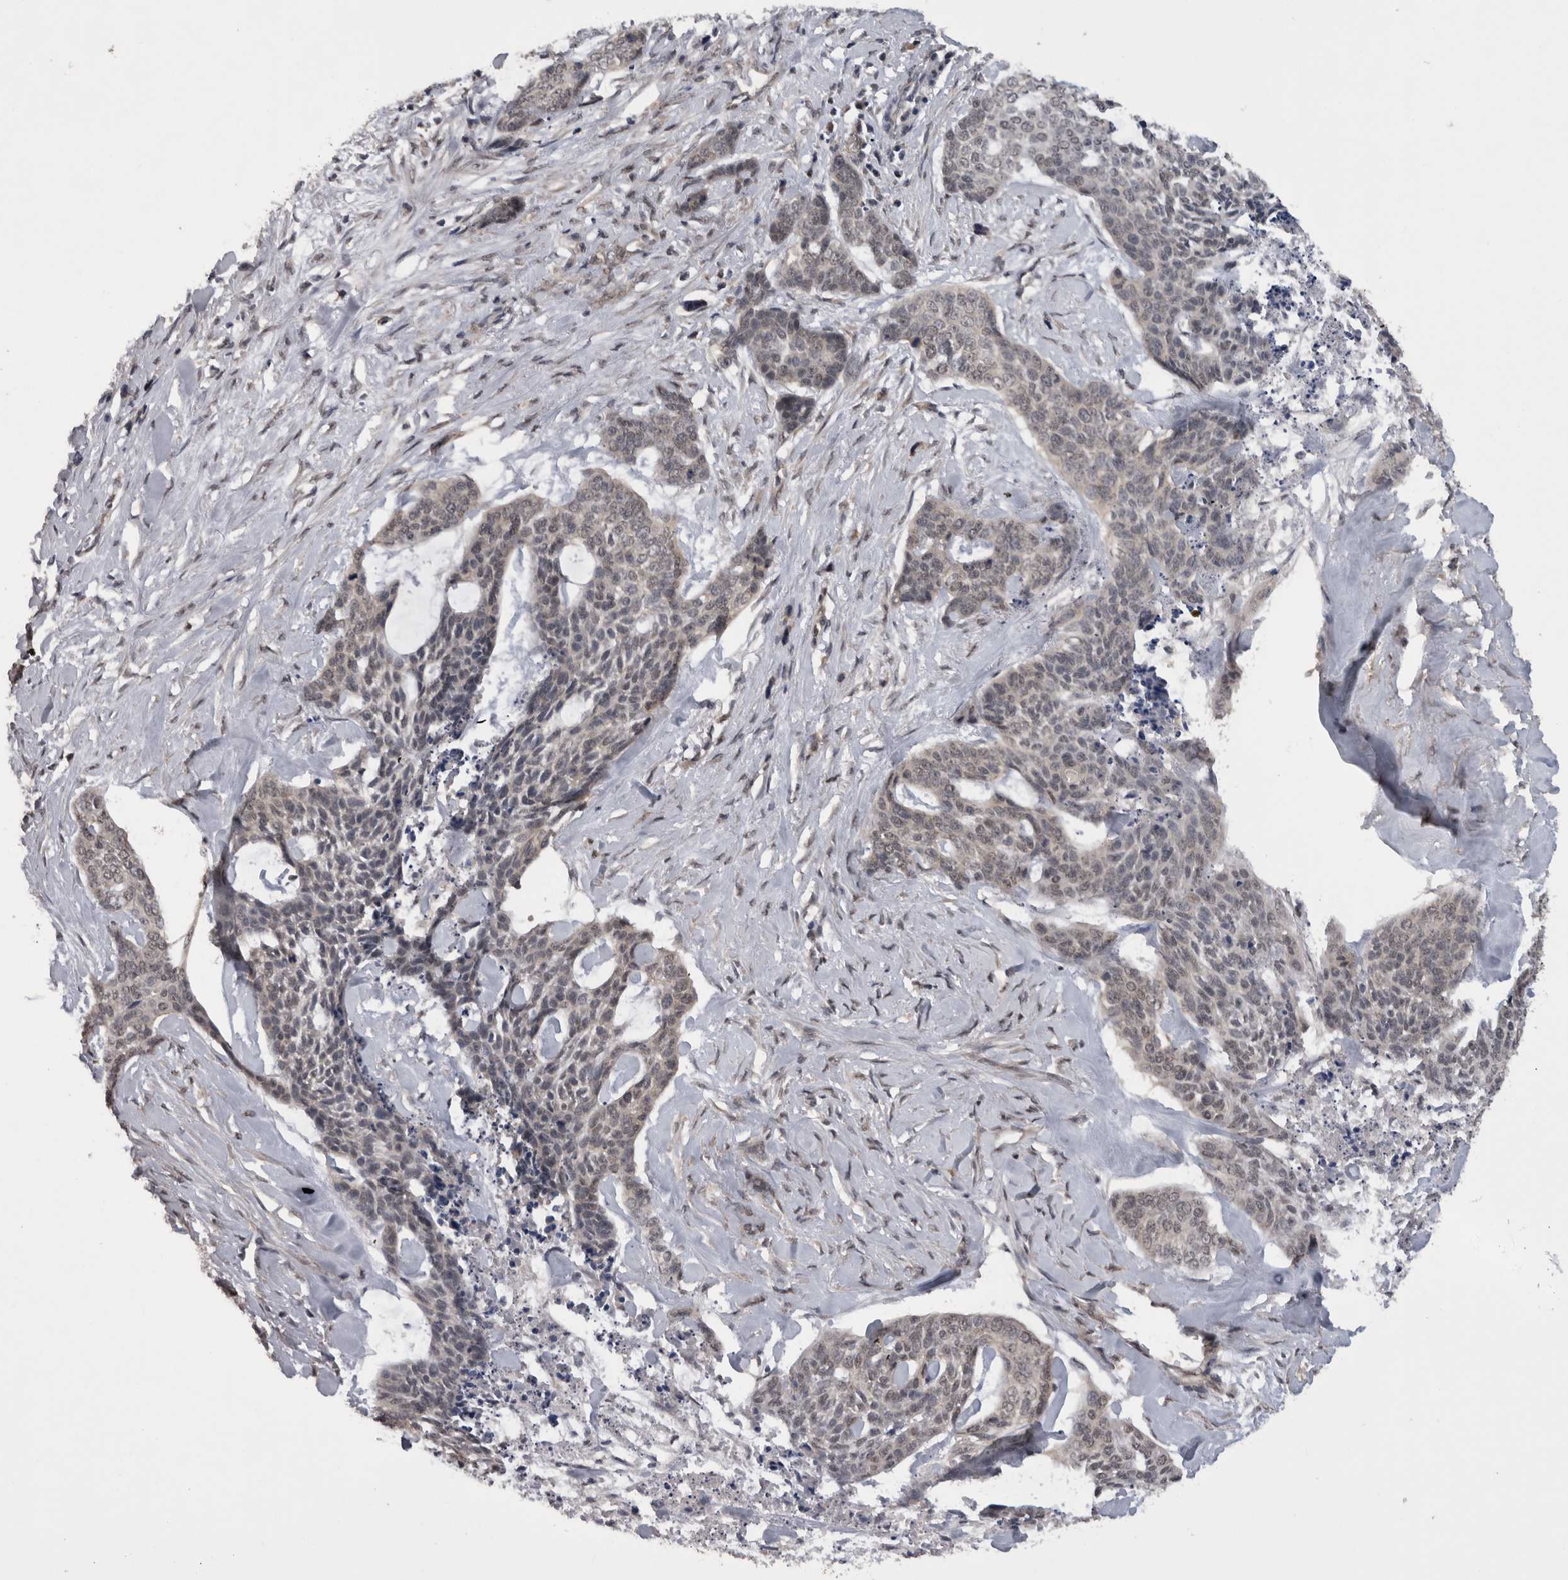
{"staining": {"intensity": "weak", "quantity": ">75%", "location": "nuclear"}, "tissue": "skin cancer", "cell_type": "Tumor cells", "image_type": "cancer", "snomed": [{"axis": "morphology", "description": "Basal cell carcinoma"}, {"axis": "topography", "description": "Skin"}], "caption": "The image demonstrates staining of skin basal cell carcinoma, revealing weak nuclear protein positivity (brown color) within tumor cells.", "gene": "NFATC2", "patient": {"sex": "female", "age": 64}}